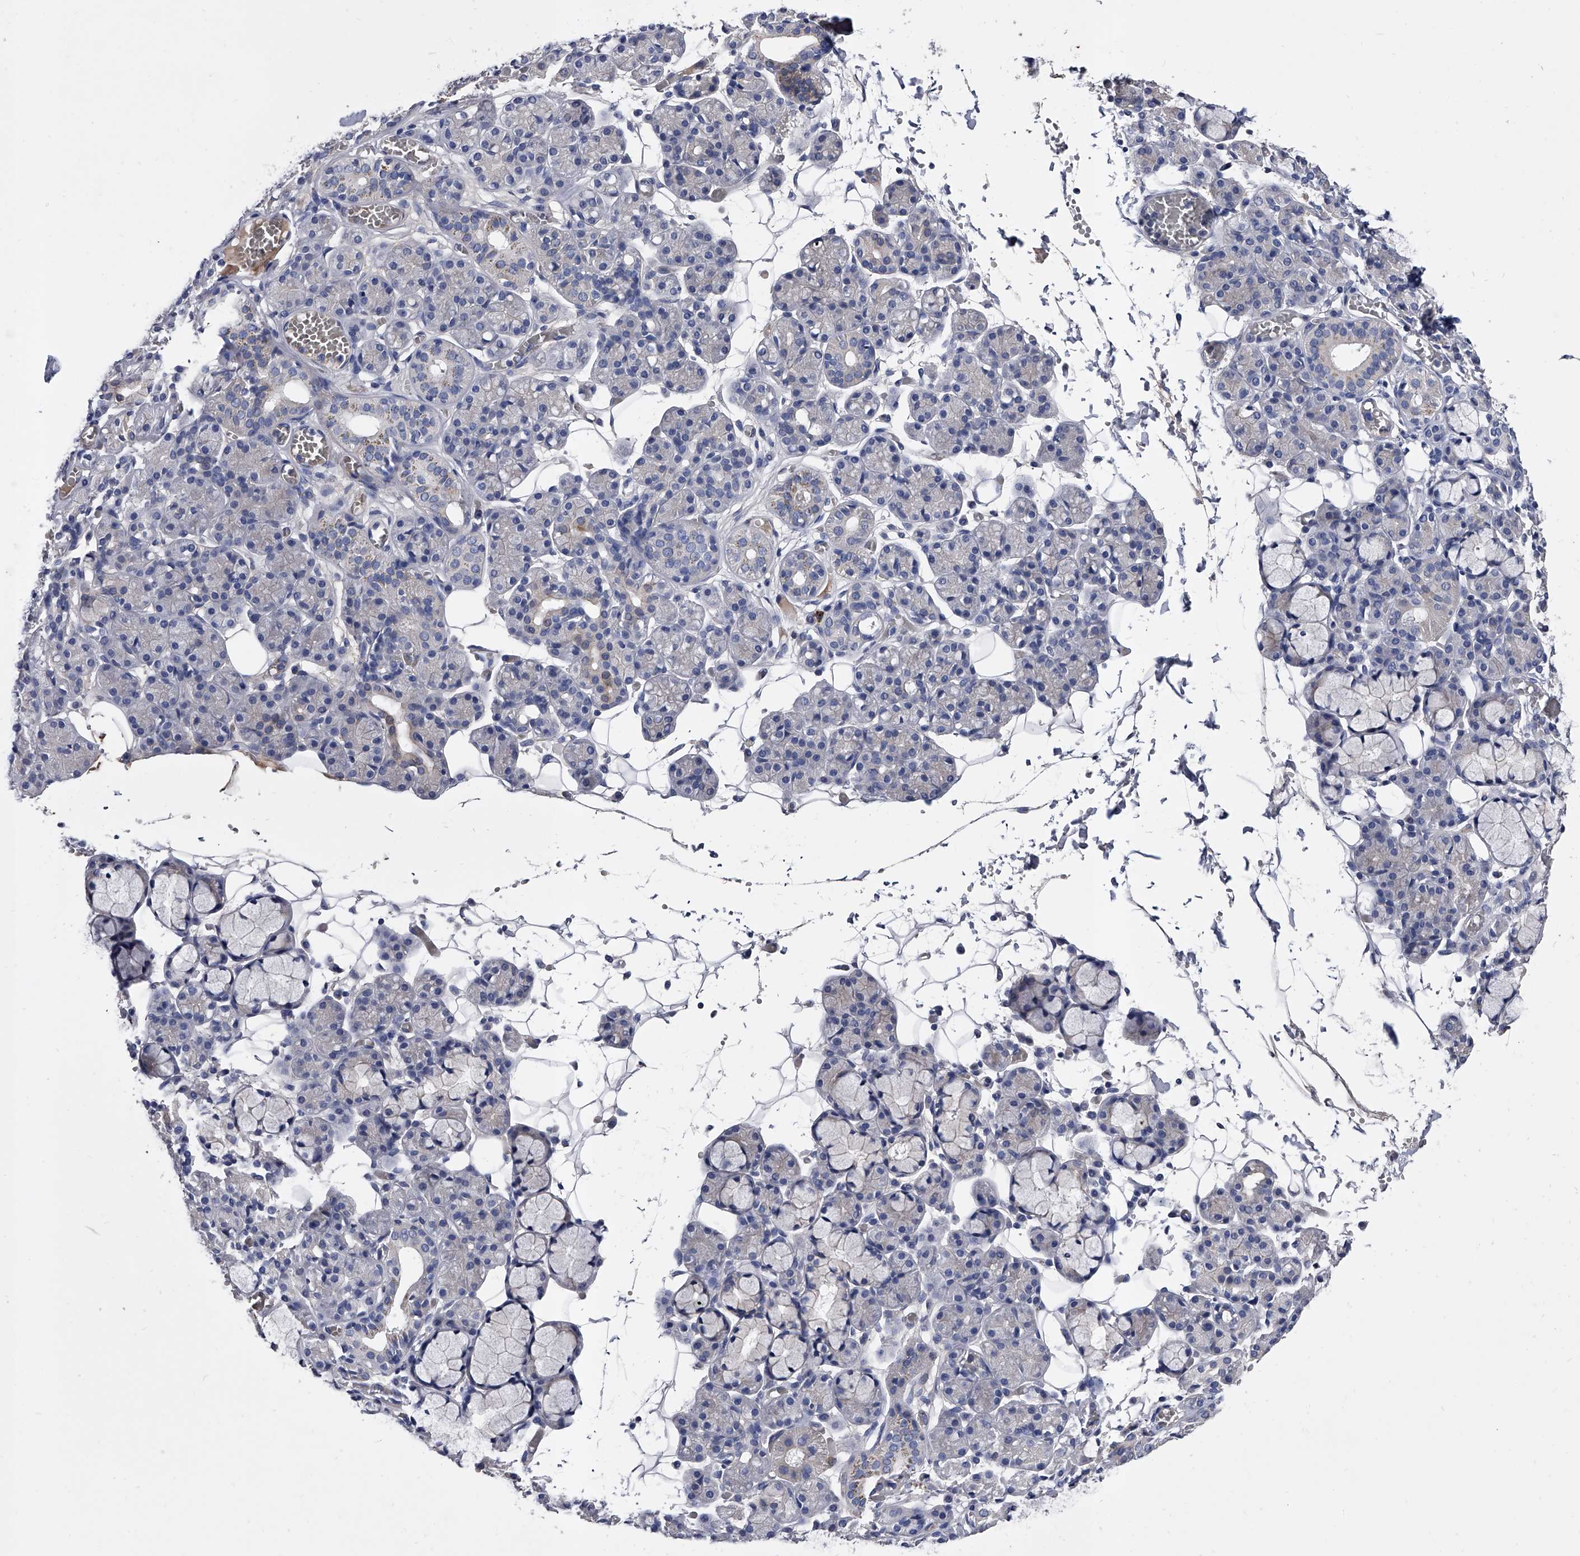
{"staining": {"intensity": "negative", "quantity": "none", "location": "none"}, "tissue": "salivary gland", "cell_type": "Glandular cells", "image_type": "normal", "snomed": [{"axis": "morphology", "description": "Normal tissue, NOS"}, {"axis": "topography", "description": "Salivary gland"}], "caption": "Image shows no significant protein staining in glandular cells of benign salivary gland.", "gene": "EFCAB7", "patient": {"sex": "male", "age": 63}}